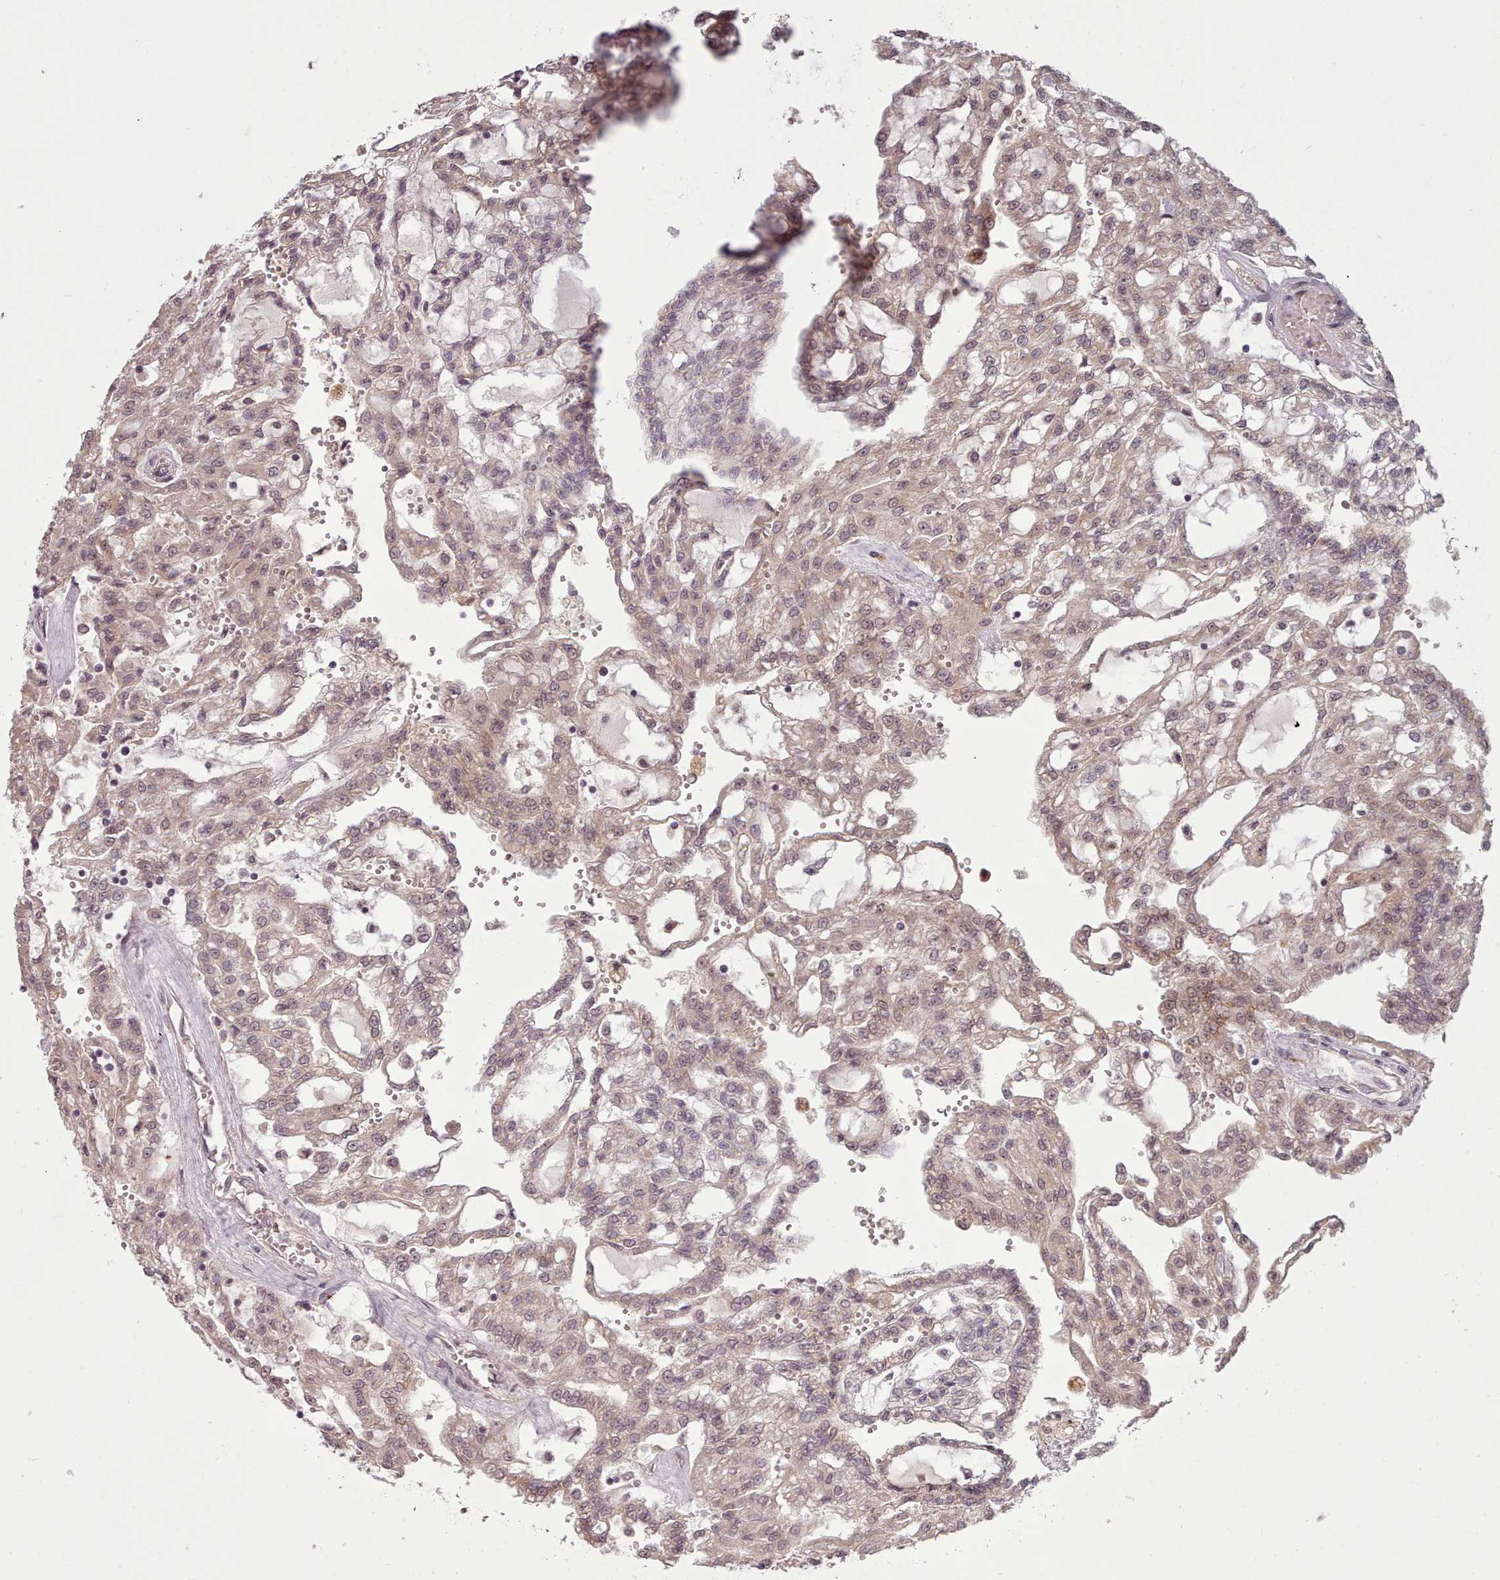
{"staining": {"intensity": "weak", "quantity": ">75%", "location": "cytoplasmic/membranous,nuclear"}, "tissue": "renal cancer", "cell_type": "Tumor cells", "image_type": "cancer", "snomed": [{"axis": "morphology", "description": "Adenocarcinoma, NOS"}, {"axis": "topography", "description": "Kidney"}], "caption": "A photomicrograph showing weak cytoplasmic/membranous and nuclear staining in approximately >75% of tumor cells in renal cancer, as visualized by brown immunohistochemical staining.", "gene": "CDC6", "patient": {"sex": "male", "age": 63}}